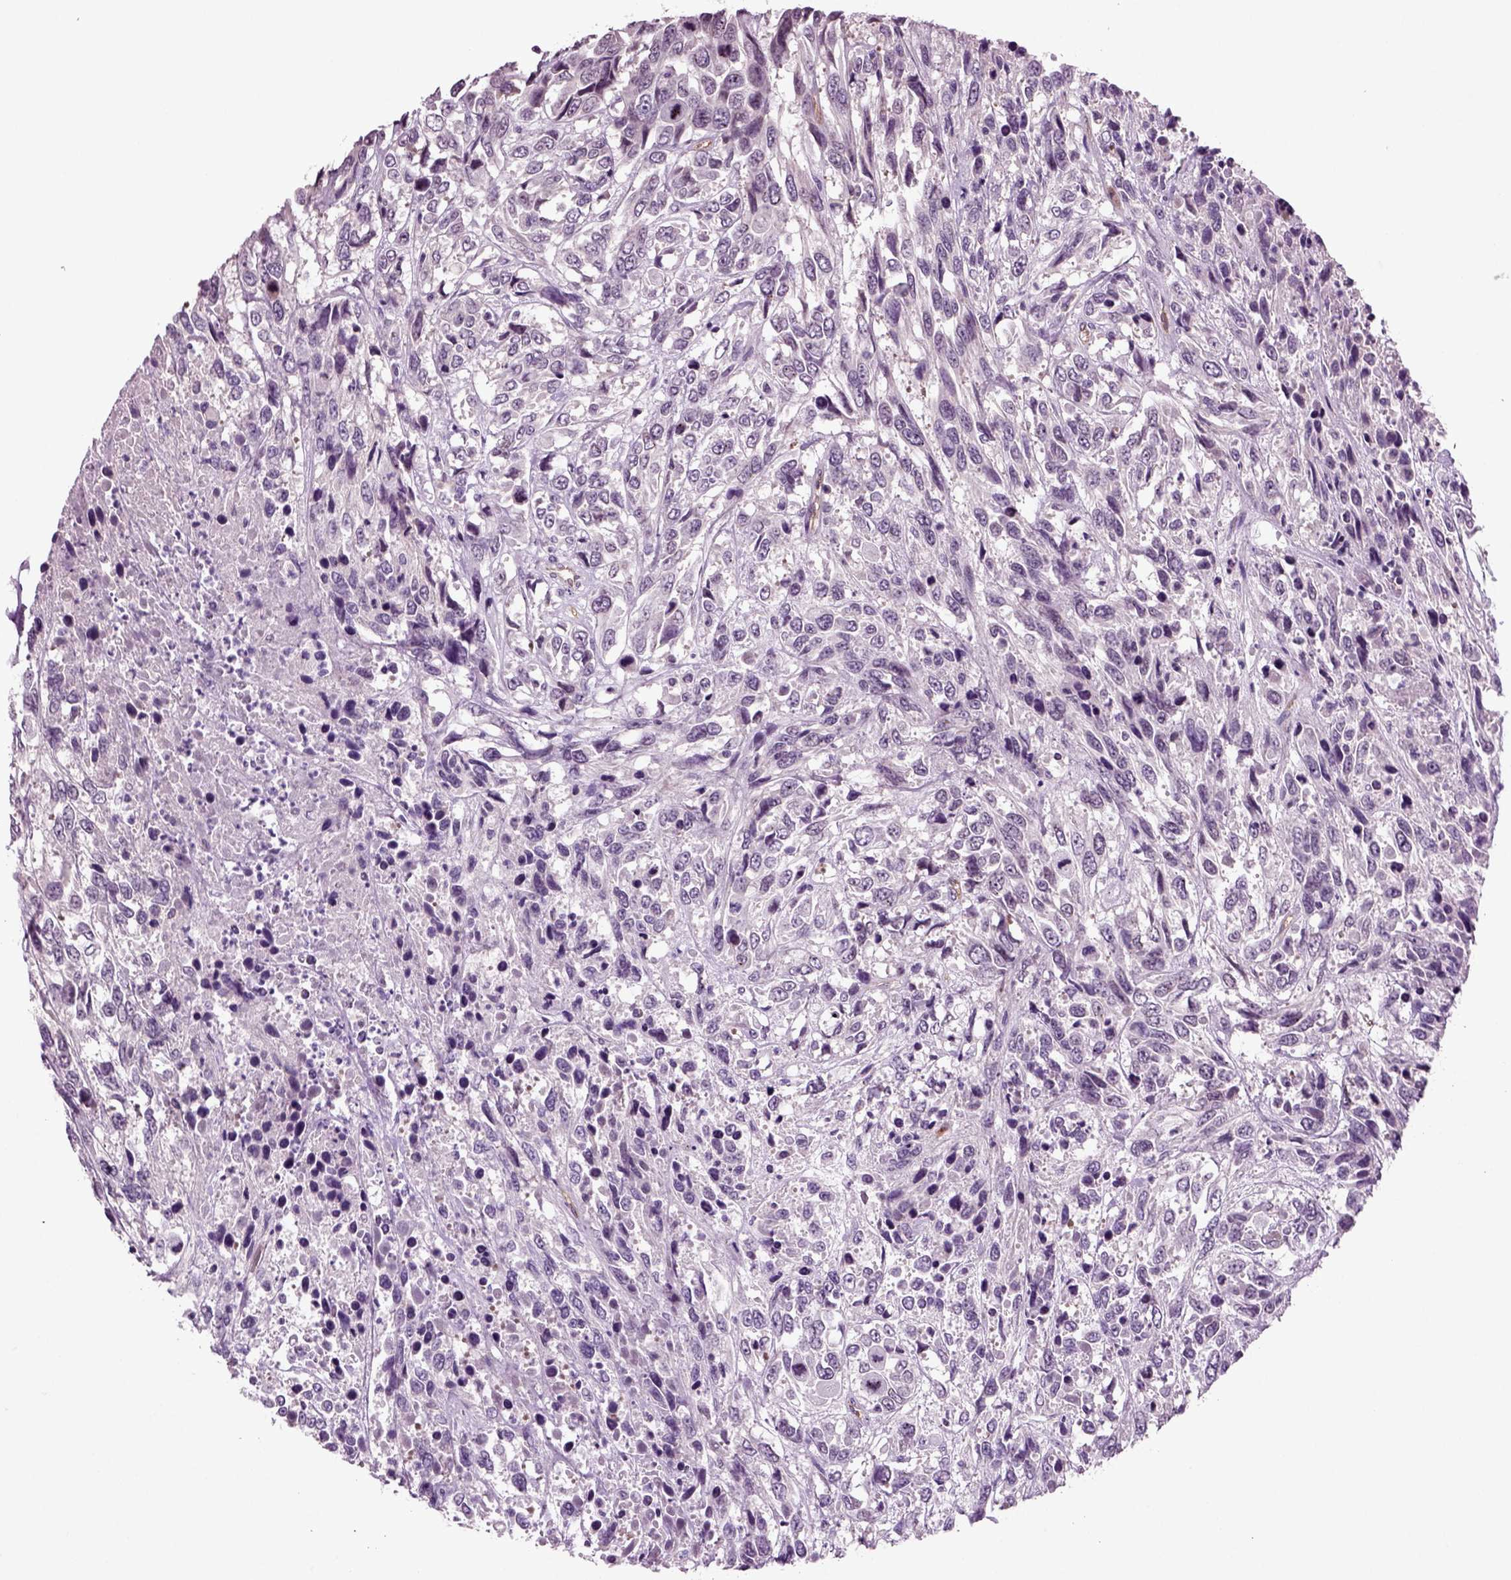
{"staining": {"intensity": "negative", "quantity": "none", "location": "none"}, "tissue": "urothelial cancer", "cell_type": "Tumor cells", "image_type": "cancer", "snomed": [{"axis": "morphology", "description": "Urothelial carcinoma, High grade"}, {"axis": "topography", "description": "Urinary bladder"}], "caption": "An immunohistochemistry (IHC) image of high-grade urothelial carcinoma is shown. There is no staining in tumor cells of high-grade urothelial carcinoma.", "gene": "COL9A2", "patient": {"sex": "female", "age": 70}}